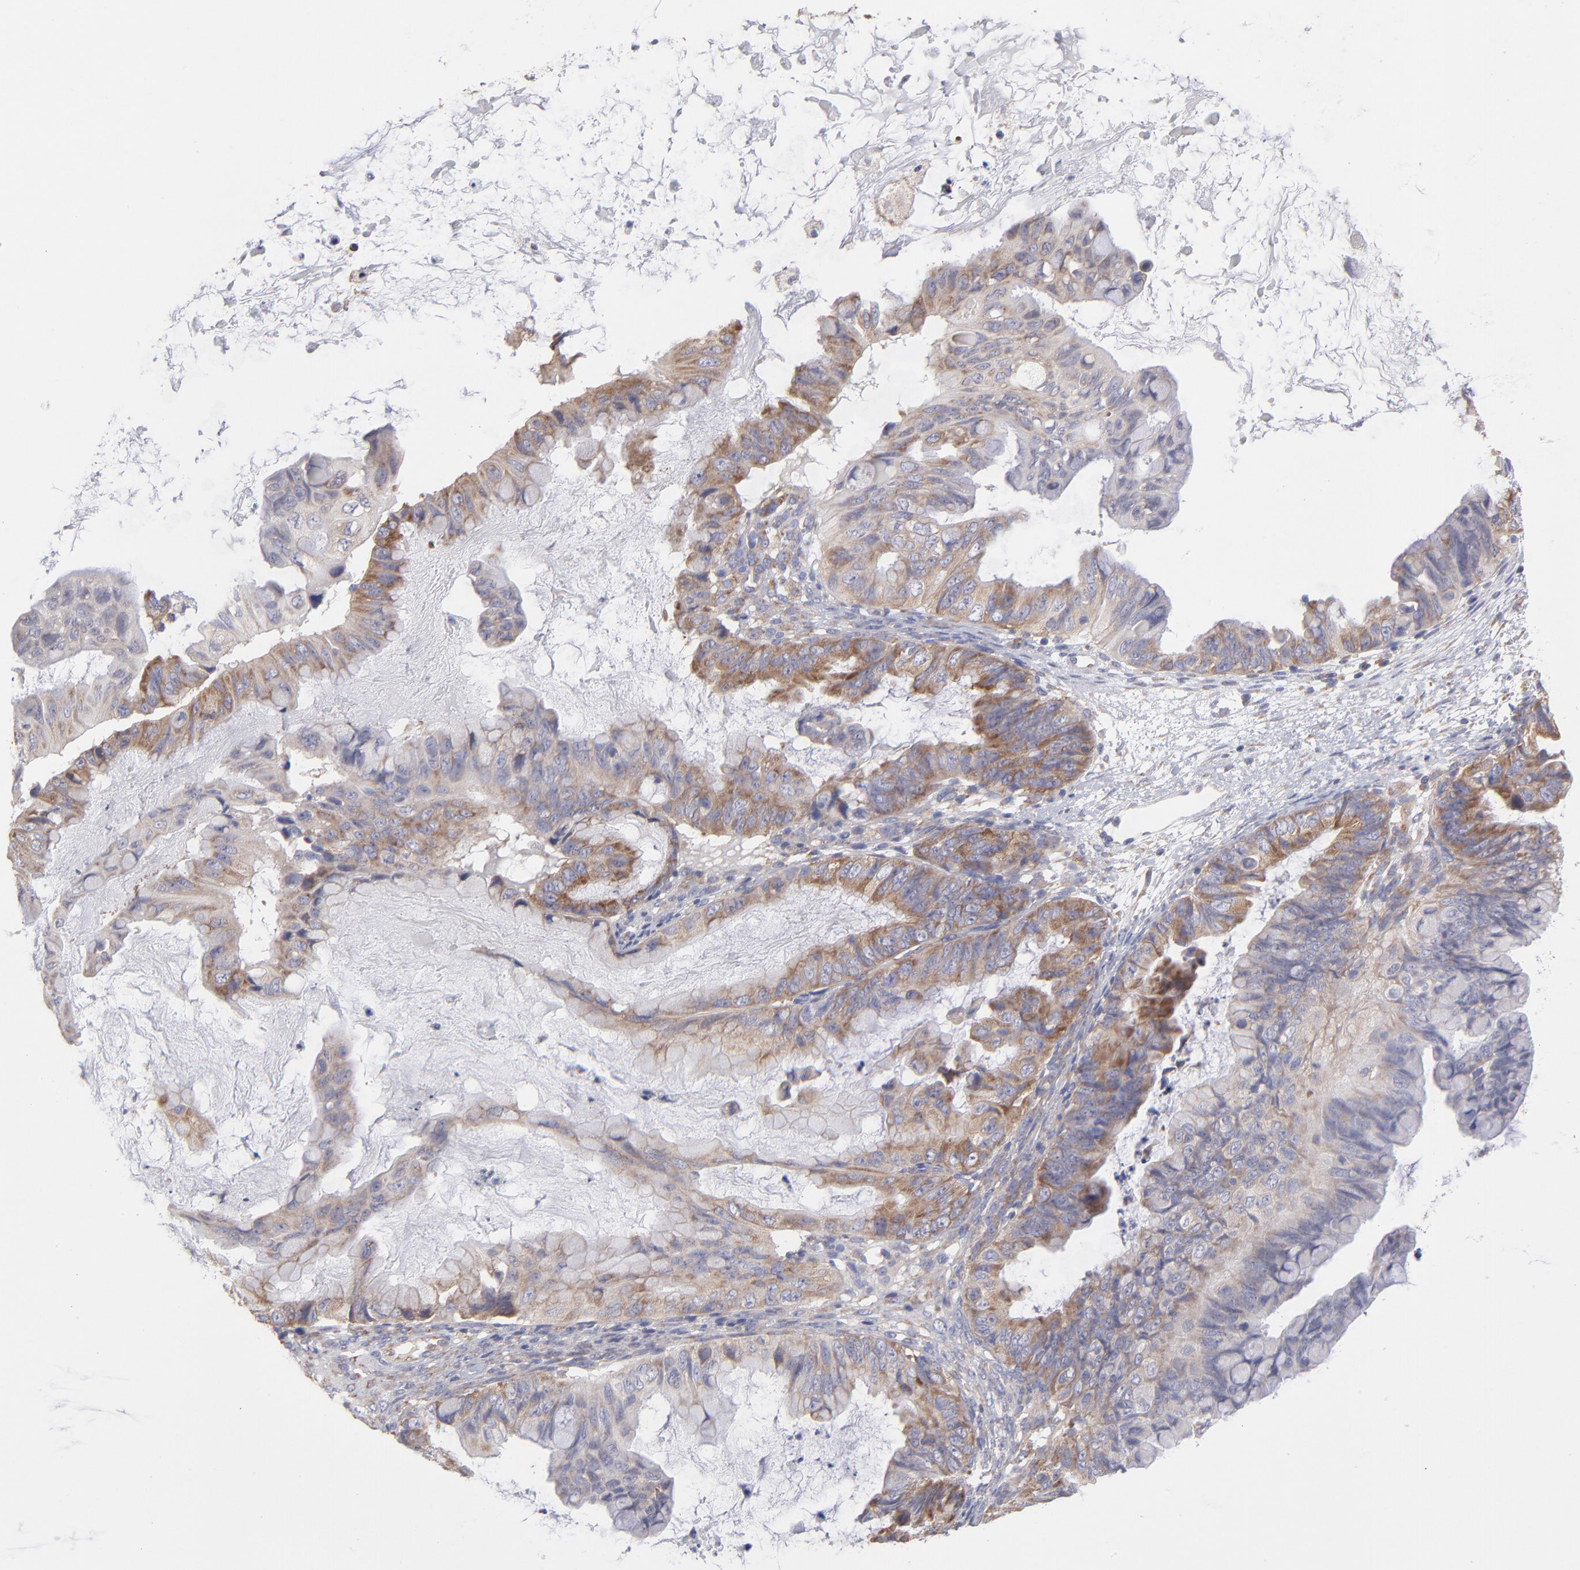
{"staining": {"intensity": "moderate", "quantity": ">75%", "location": "cytoplasmic/membranous"}, "tissue": "ovarian cancer", "cell_type": "Tumor cells", "image_type": "cancer", "snomed": [{"axis": "morphology", "description": "Cystadenocarcinoma, mucinous, NOS"}, {"axis": "topography", "description": "Ovary"}], "caption": "Protein expression by immunohistochemistry demonstrates moderate cytoplasmic/membranous positivity in about >75% of tumor cells in mucinous cystadenocarcinoma (ovarian).", "gene": "RPLP0", "patient": {"sex": "female", "age": 36}}